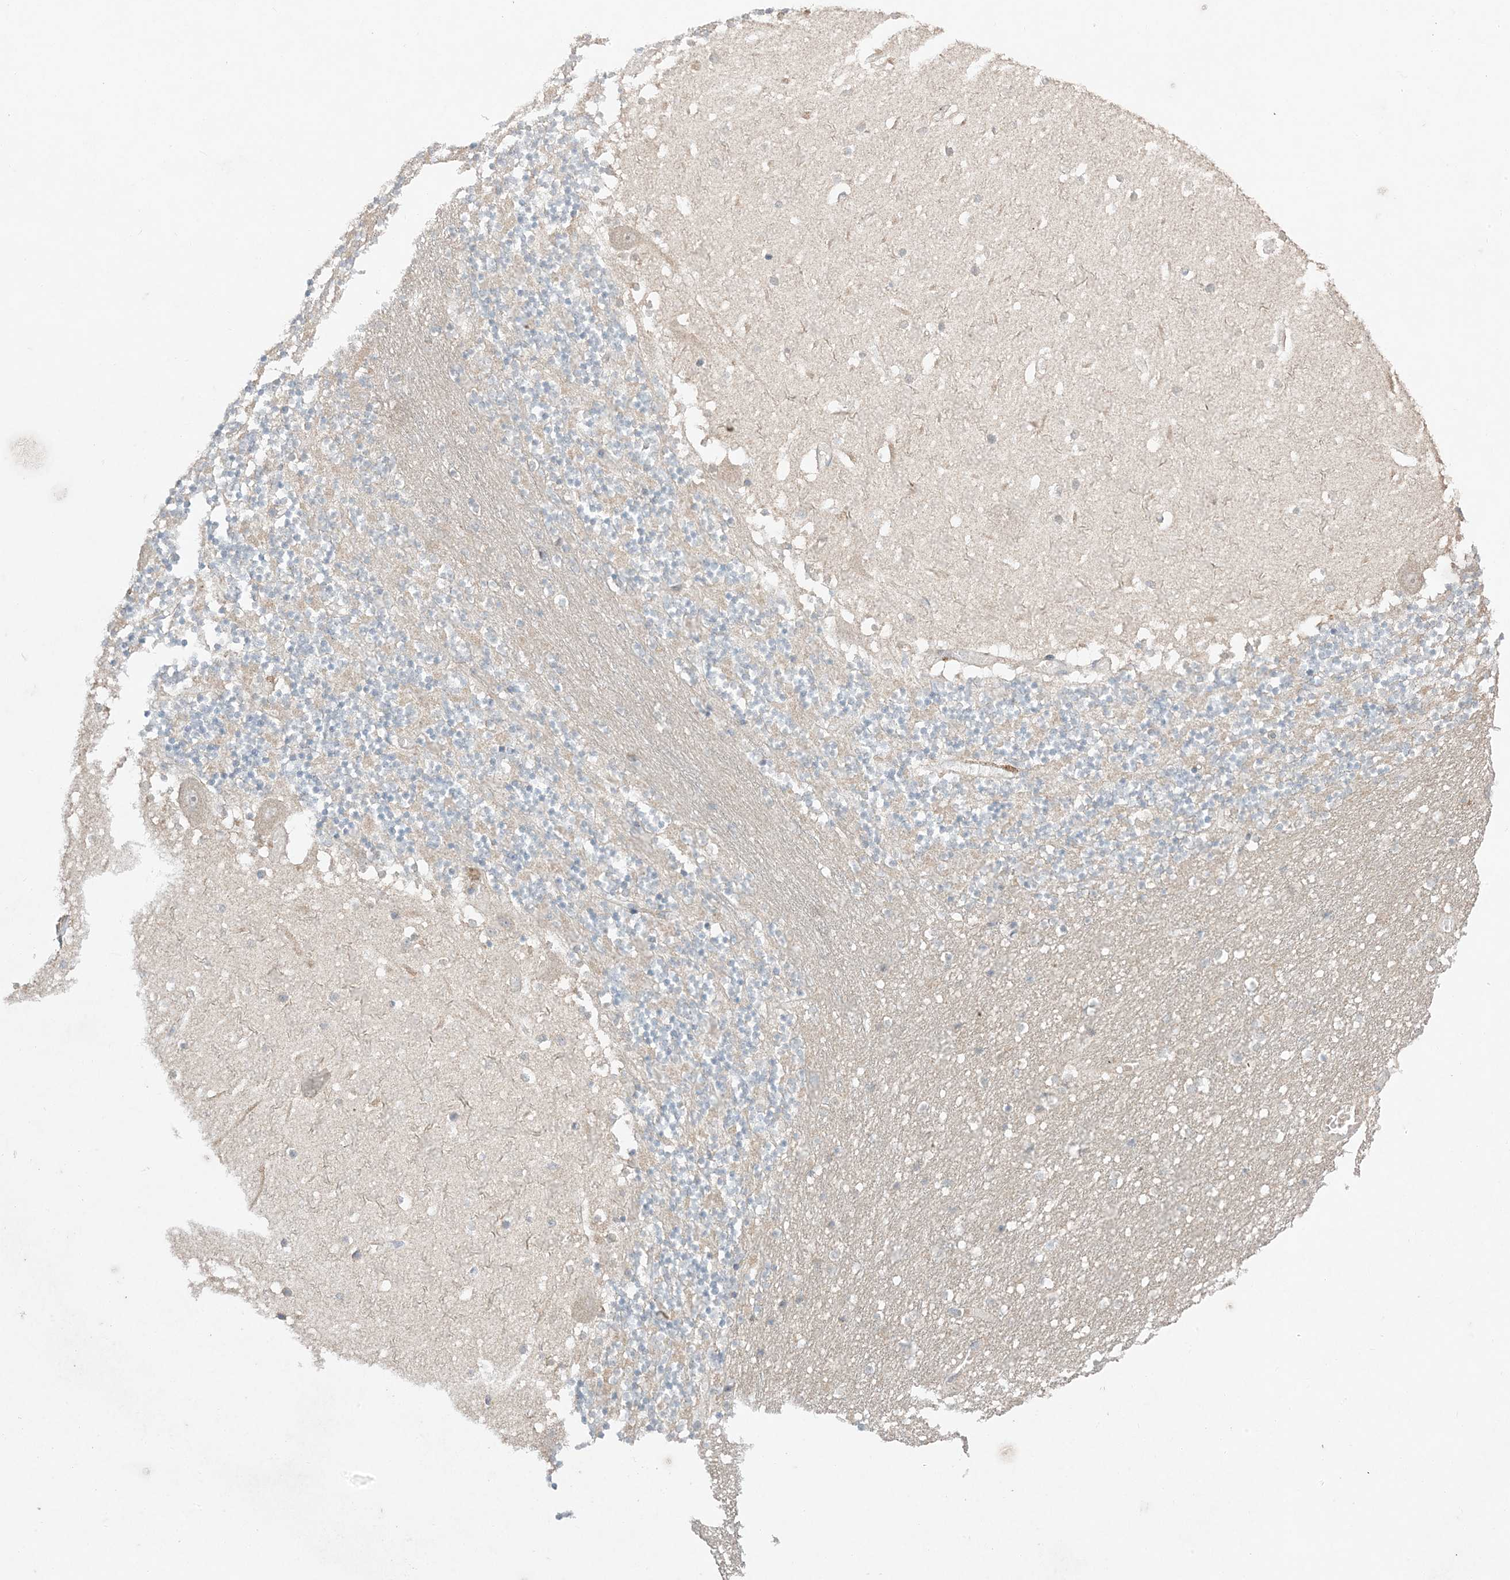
{"staining": {"intensity": "negative", "quantity": "none", "location": "none"}, "tissue": "cerebellum", "cell_type": "Cells in granular layer", "image_type": "normal", "snomed": [{"axis": "morphology", "description": "Normal tissue, NOS"}, {"axis": "topography", "description": "Cerebellum"}], "caption": "DAB (3,3'-diaminobenzidine) immunohistochemical staining of unremarkable cerebellum demonstrates no significant positivity in cells in granular layer. (IHC, brightfield microscopy, high magnification).", "gene": "ODC1", "patient": {"sex": "female", "age": 28}}